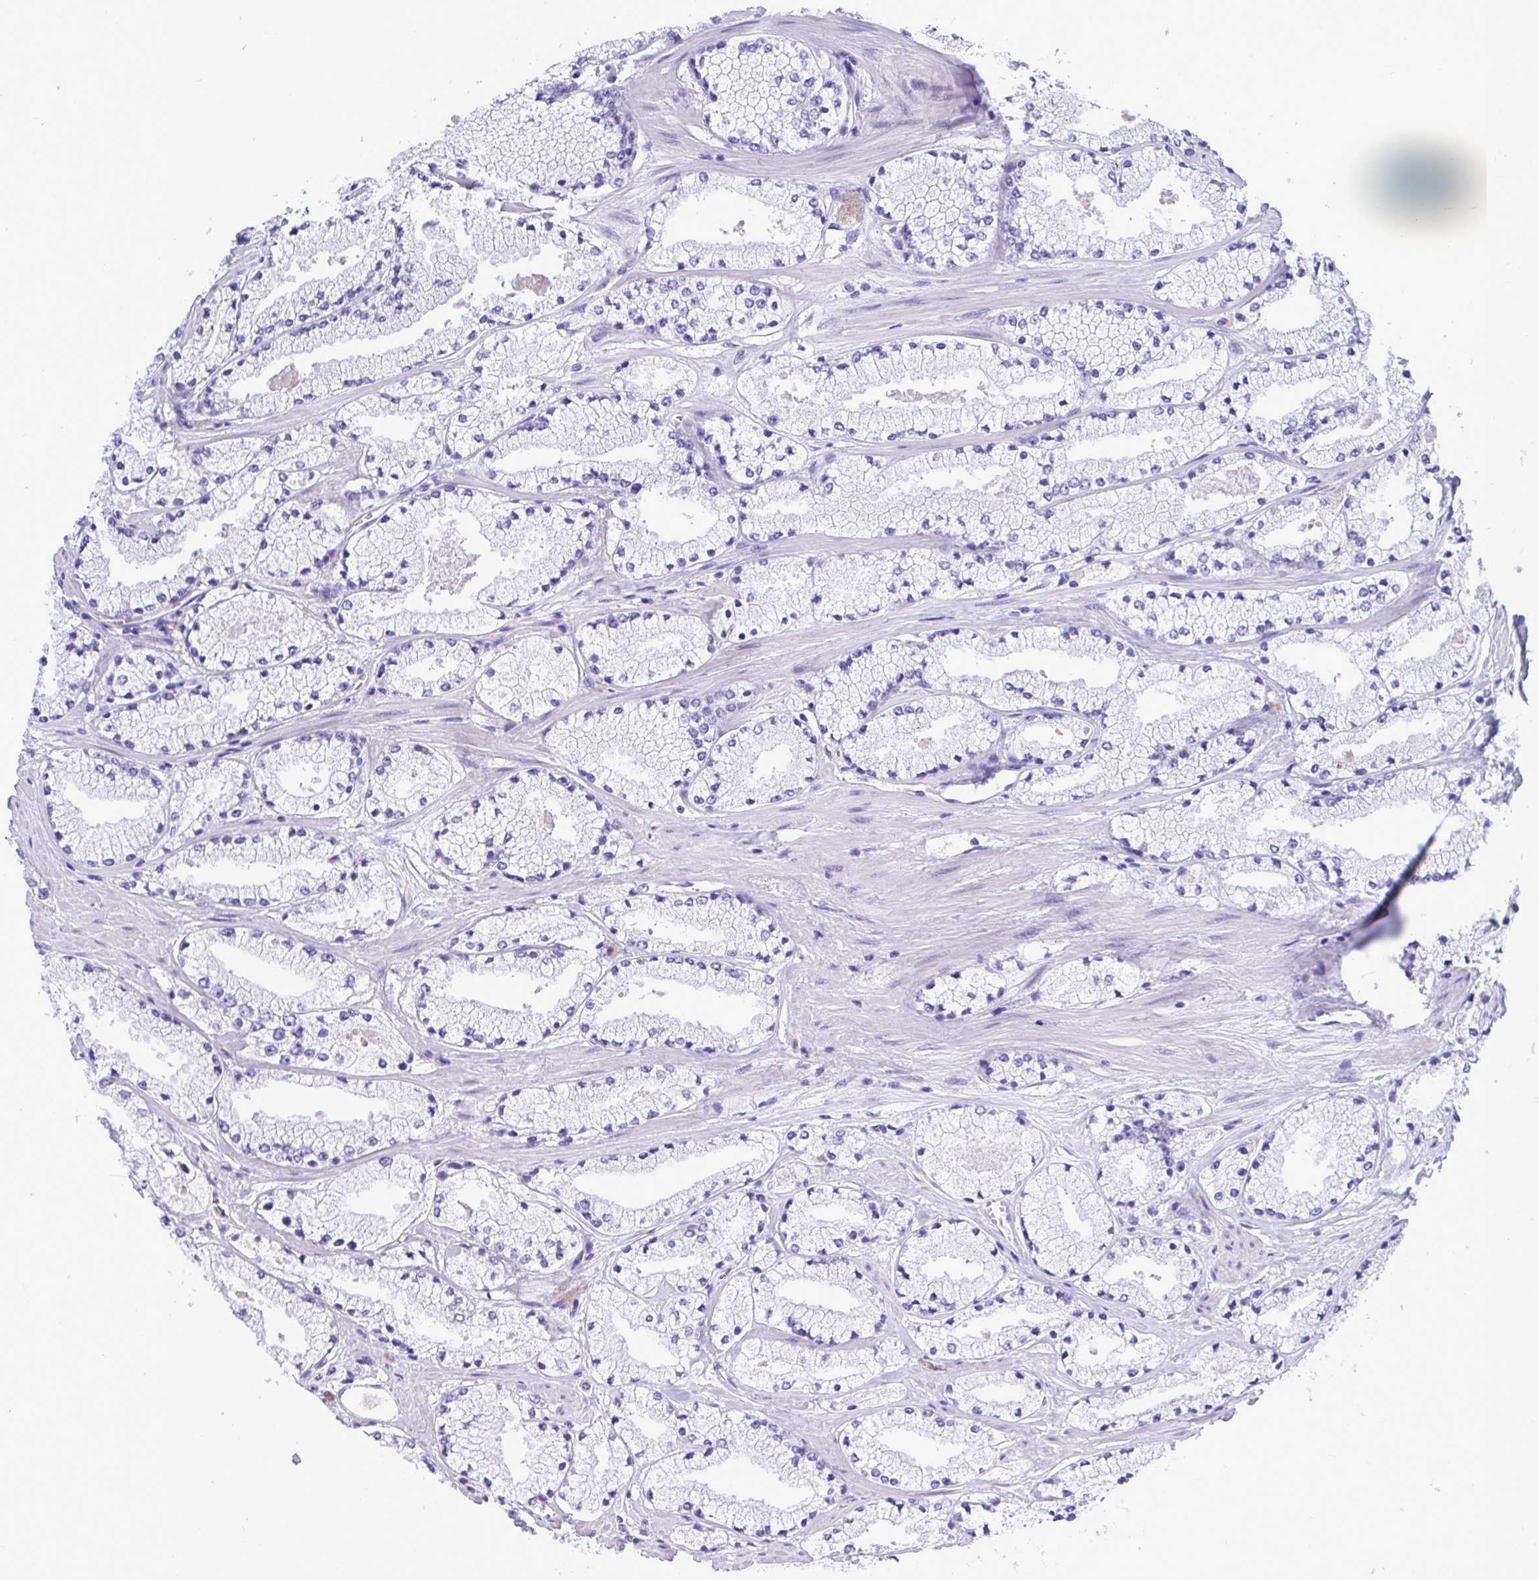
{"staining": {"intensity": "negative", "quantity": "none", "location": "none"}, "tissue": "prostate cancer", "cell_type": "Tumor cells", "image_type": "cancer", "snomed": [{"axis": "morphology", "description": "Adenocarcinoma, High grade"}, {"axis": "topography", "description": "Prostate"}], "caption": "The IHC histopathology image has no significant staining in tumor cells of prostate cancer (high-grade adenocarcinoma) tissue. (Brightfield microscopy of DAB immunohistochemistry at high magnification).", "gene": "TTC30B", "patient": {"sex": "male", "age": 63}}